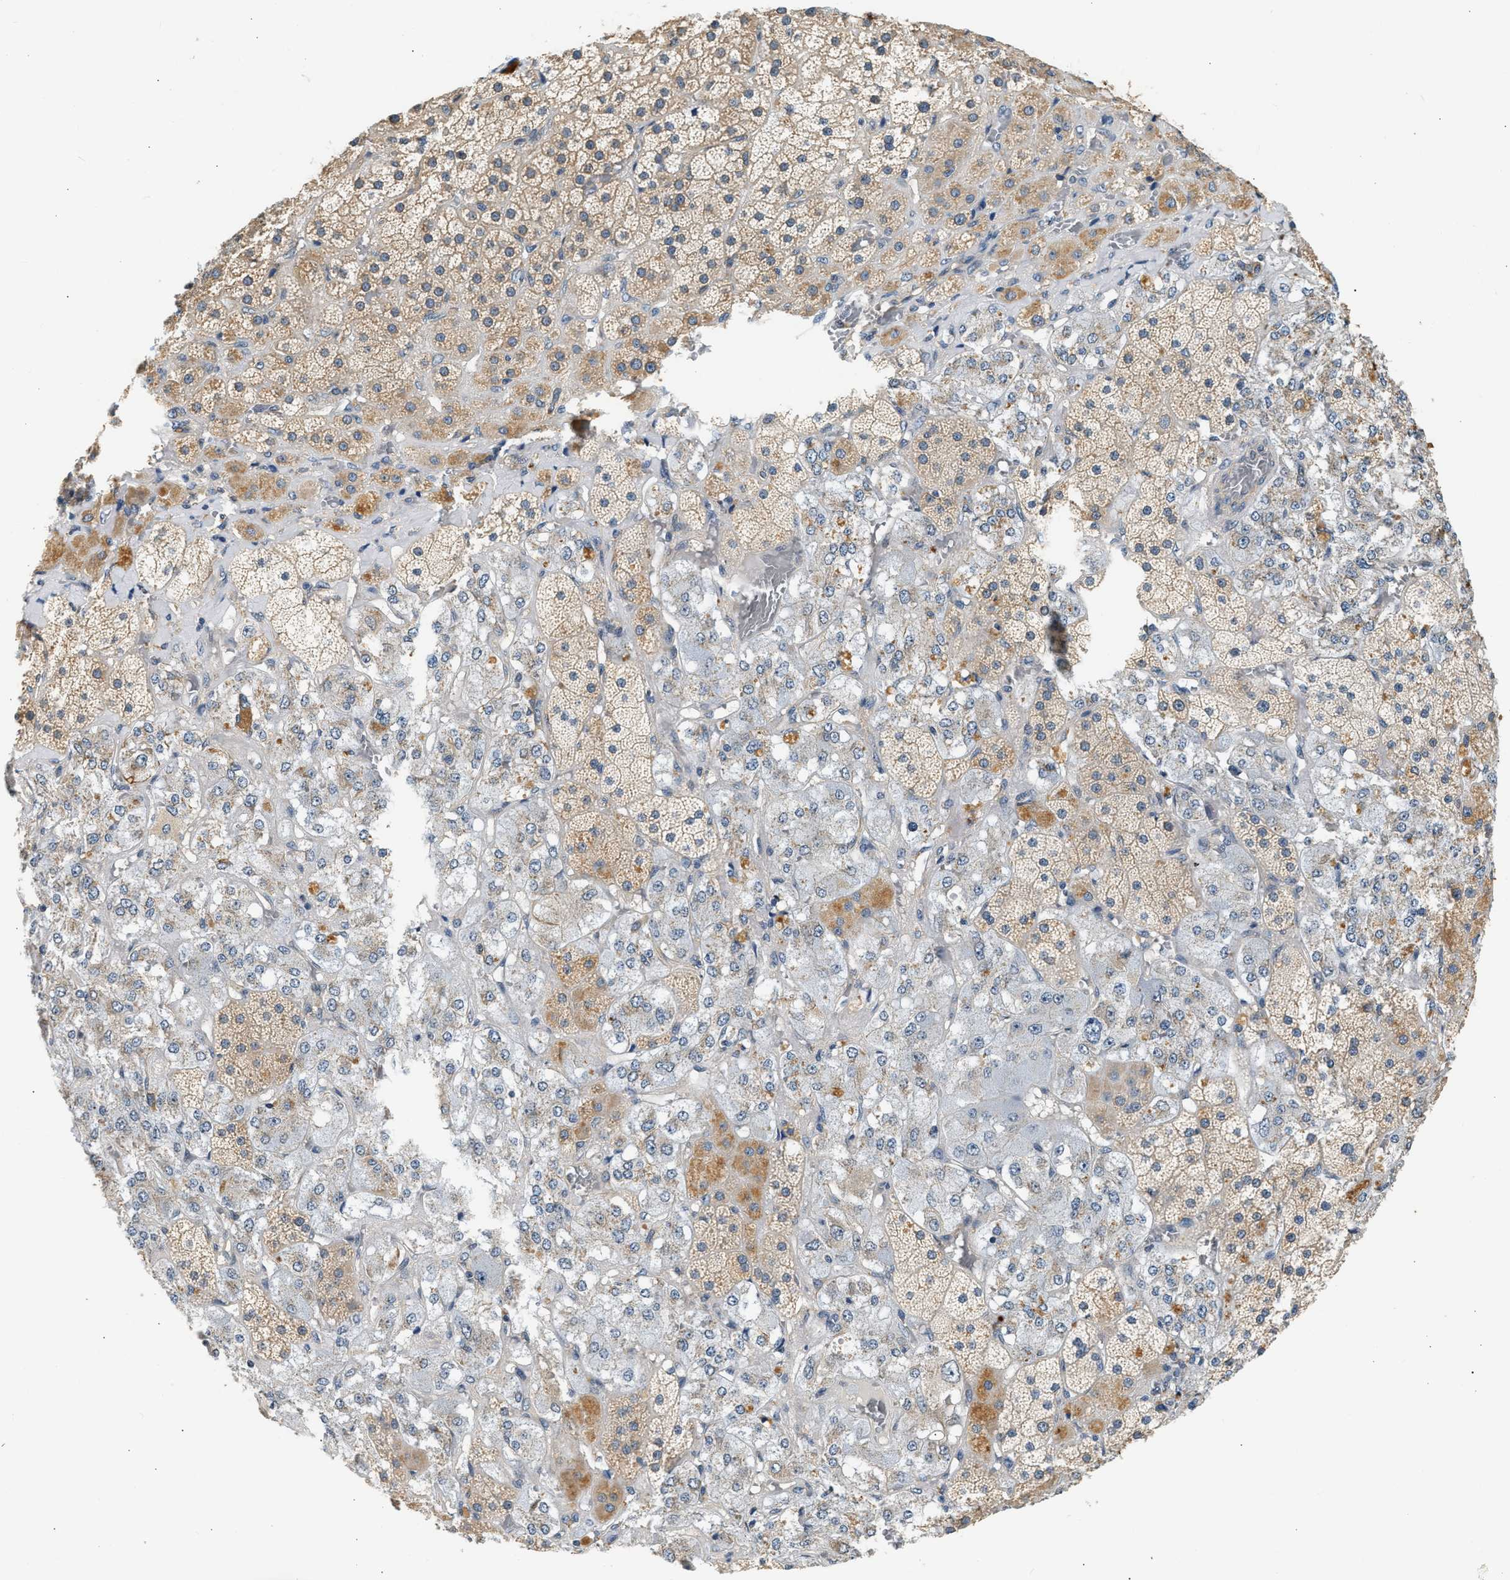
{"staining": {"intensity": "moderate", "quantity": "25%-75%", "location": "cytoplasmic/membranous"}, "tissue": "adrenal gland", "cell_type": "Glandular cells", "image_type": "normal", "snomed": [{"axis": "morphology", "description": "Normal tissue, NOS"}, {"axis": "topography", "description": "Adrenal gland"}], "caption": "IHC micrograph of unremarkable adrenal gland: human adrenal gland stained using immunohistochemistry (IHC) shows medium levels of moderate protein expression localized specifically in the cytoplasmic/membranous of glandular cells, appearing as a cytoplasmic/membranous brown color.", "gene": "WDR31", "patient": {"sex": "male", "age": 57}}